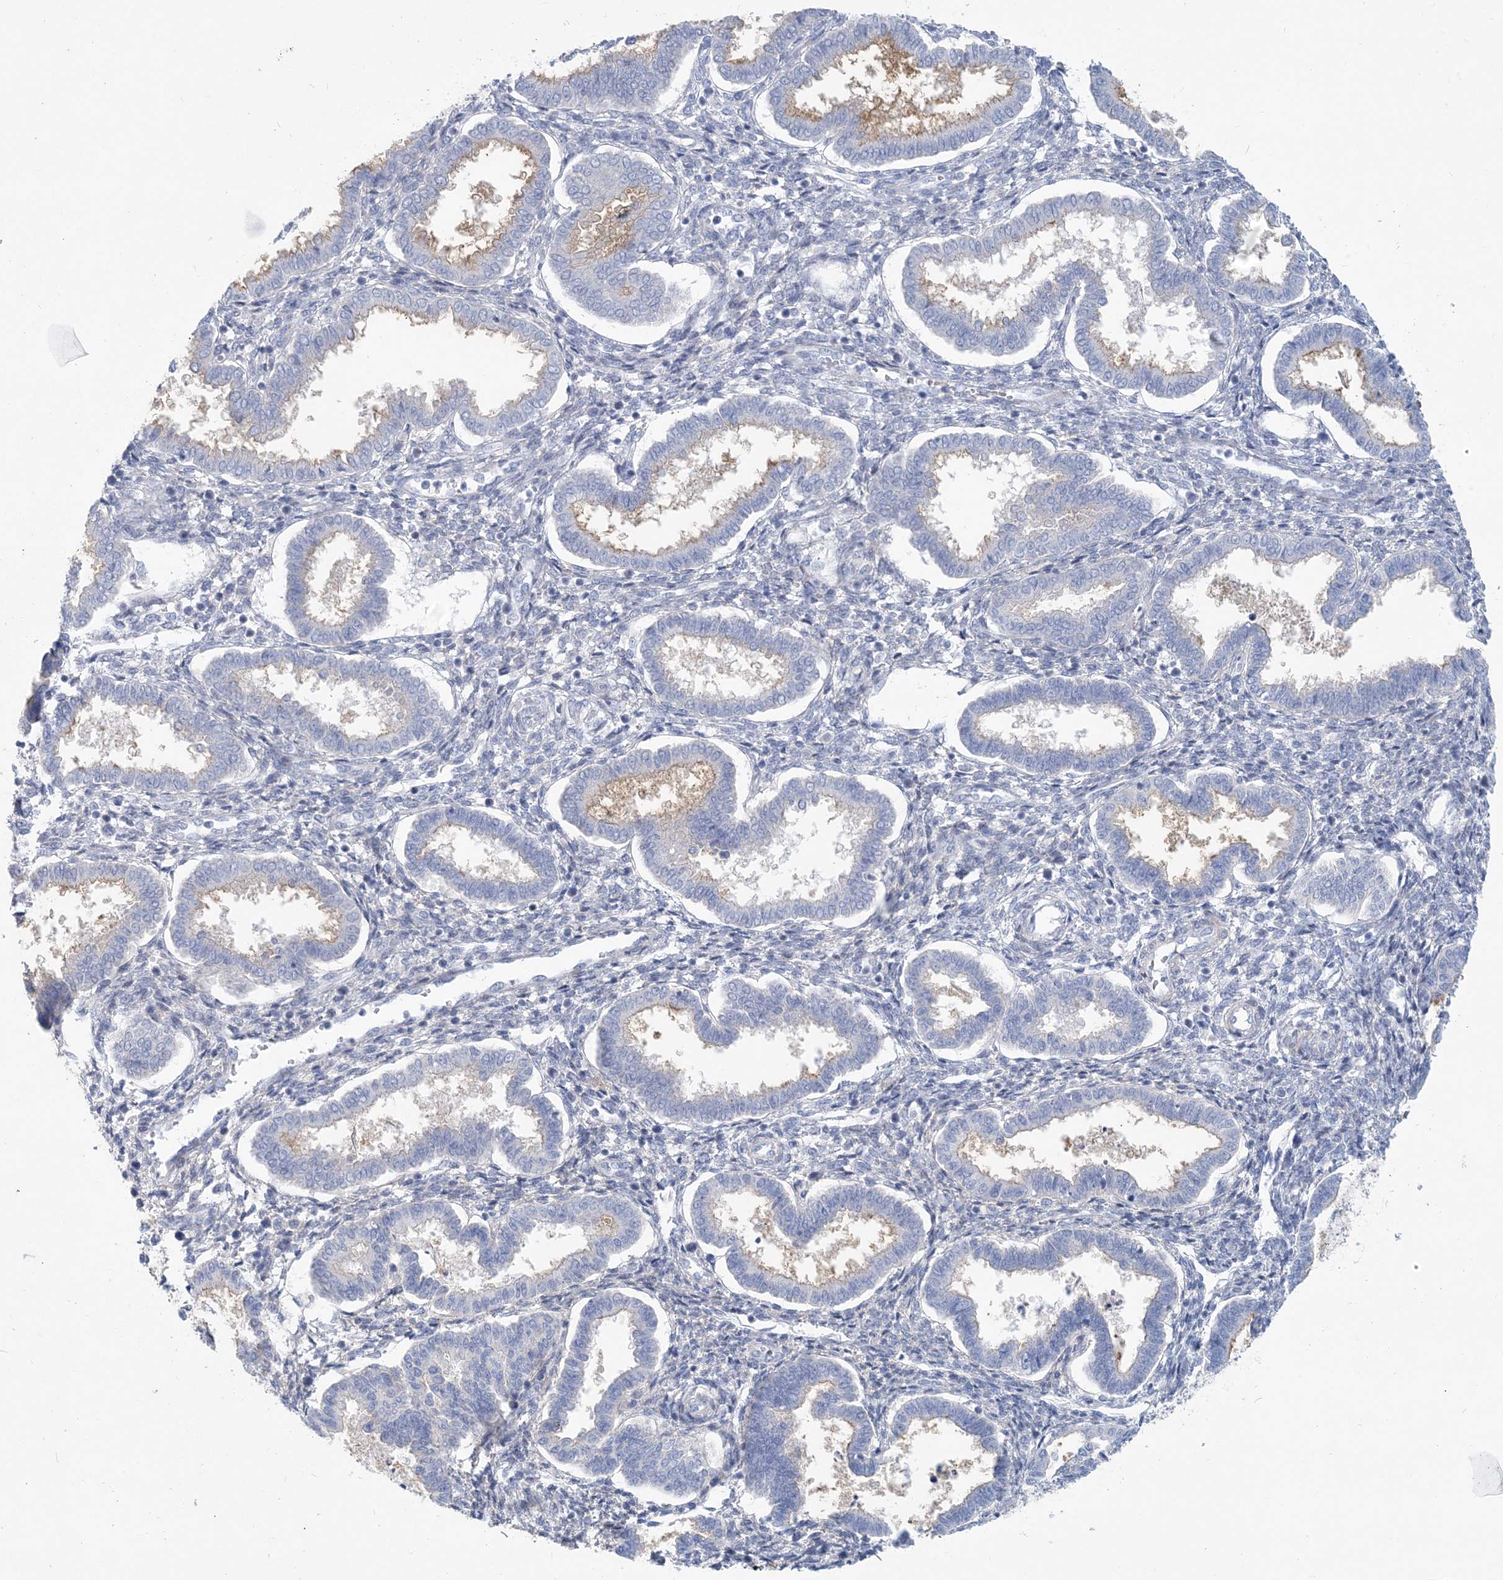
{"staining": {"intensity": "negative", "quantity": "none", "location": "none"}, "tissue": "endometrium", "cell_type": "Cells in endometrial stroma", "image_type": "normal", "snomed": [{"axis": "morphology", "description": "Normal tissue, NOS"}, {"axis": "topography", "description": "Endometrium"}], "caption": "Immunohistochemistry histopathology image of normal endometrium: endometrium stained with DAB (3,3'-diaminobenzidine) shows no significant protein expression in cells in endometrial stroma. Nuclei are stained in blue.", "gene": "MOXD1", "patient": {"sex": "female", "age": 24}}